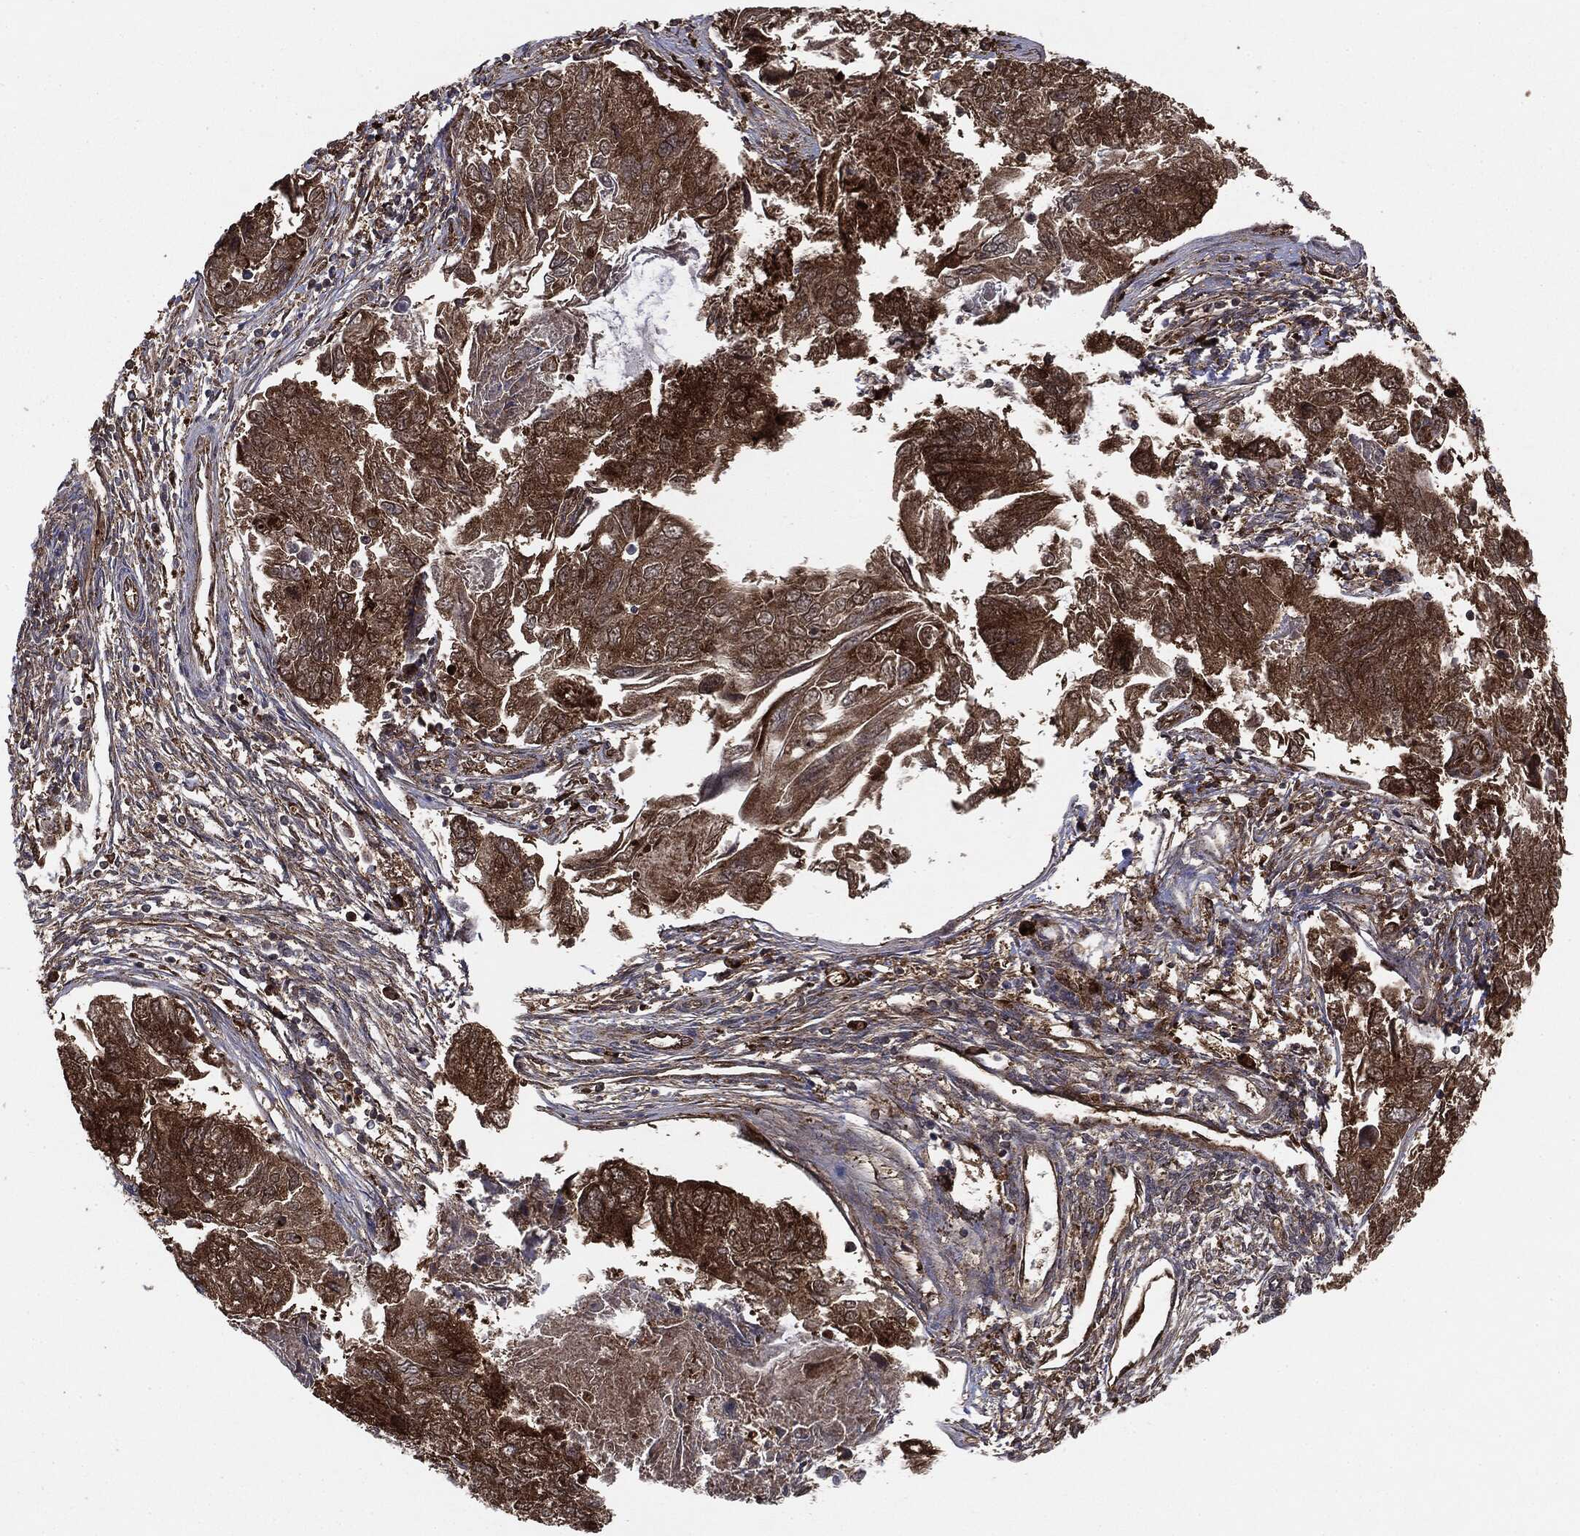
{"staining": {"intensity": "moderate", "quantity": ">75%", "location": "cytoplasmic/membranous"}, "tissue": "endometrial cancer", "cell_type": "Tumor cells", "image_type": "cancer", "snomed": [{"axis": "morphology", "description": "Carcinoma, NOS"}, {"axis": "topography", "description": "Uterus"}], "caption": "Human carcinoma (endometrial) stained with a brown dye displays moderate cytoplasmic/membranous positive staining in about >75% of tumor cells.", "gene": "NME1", "patient": {"sex": "female", "age": 76}}